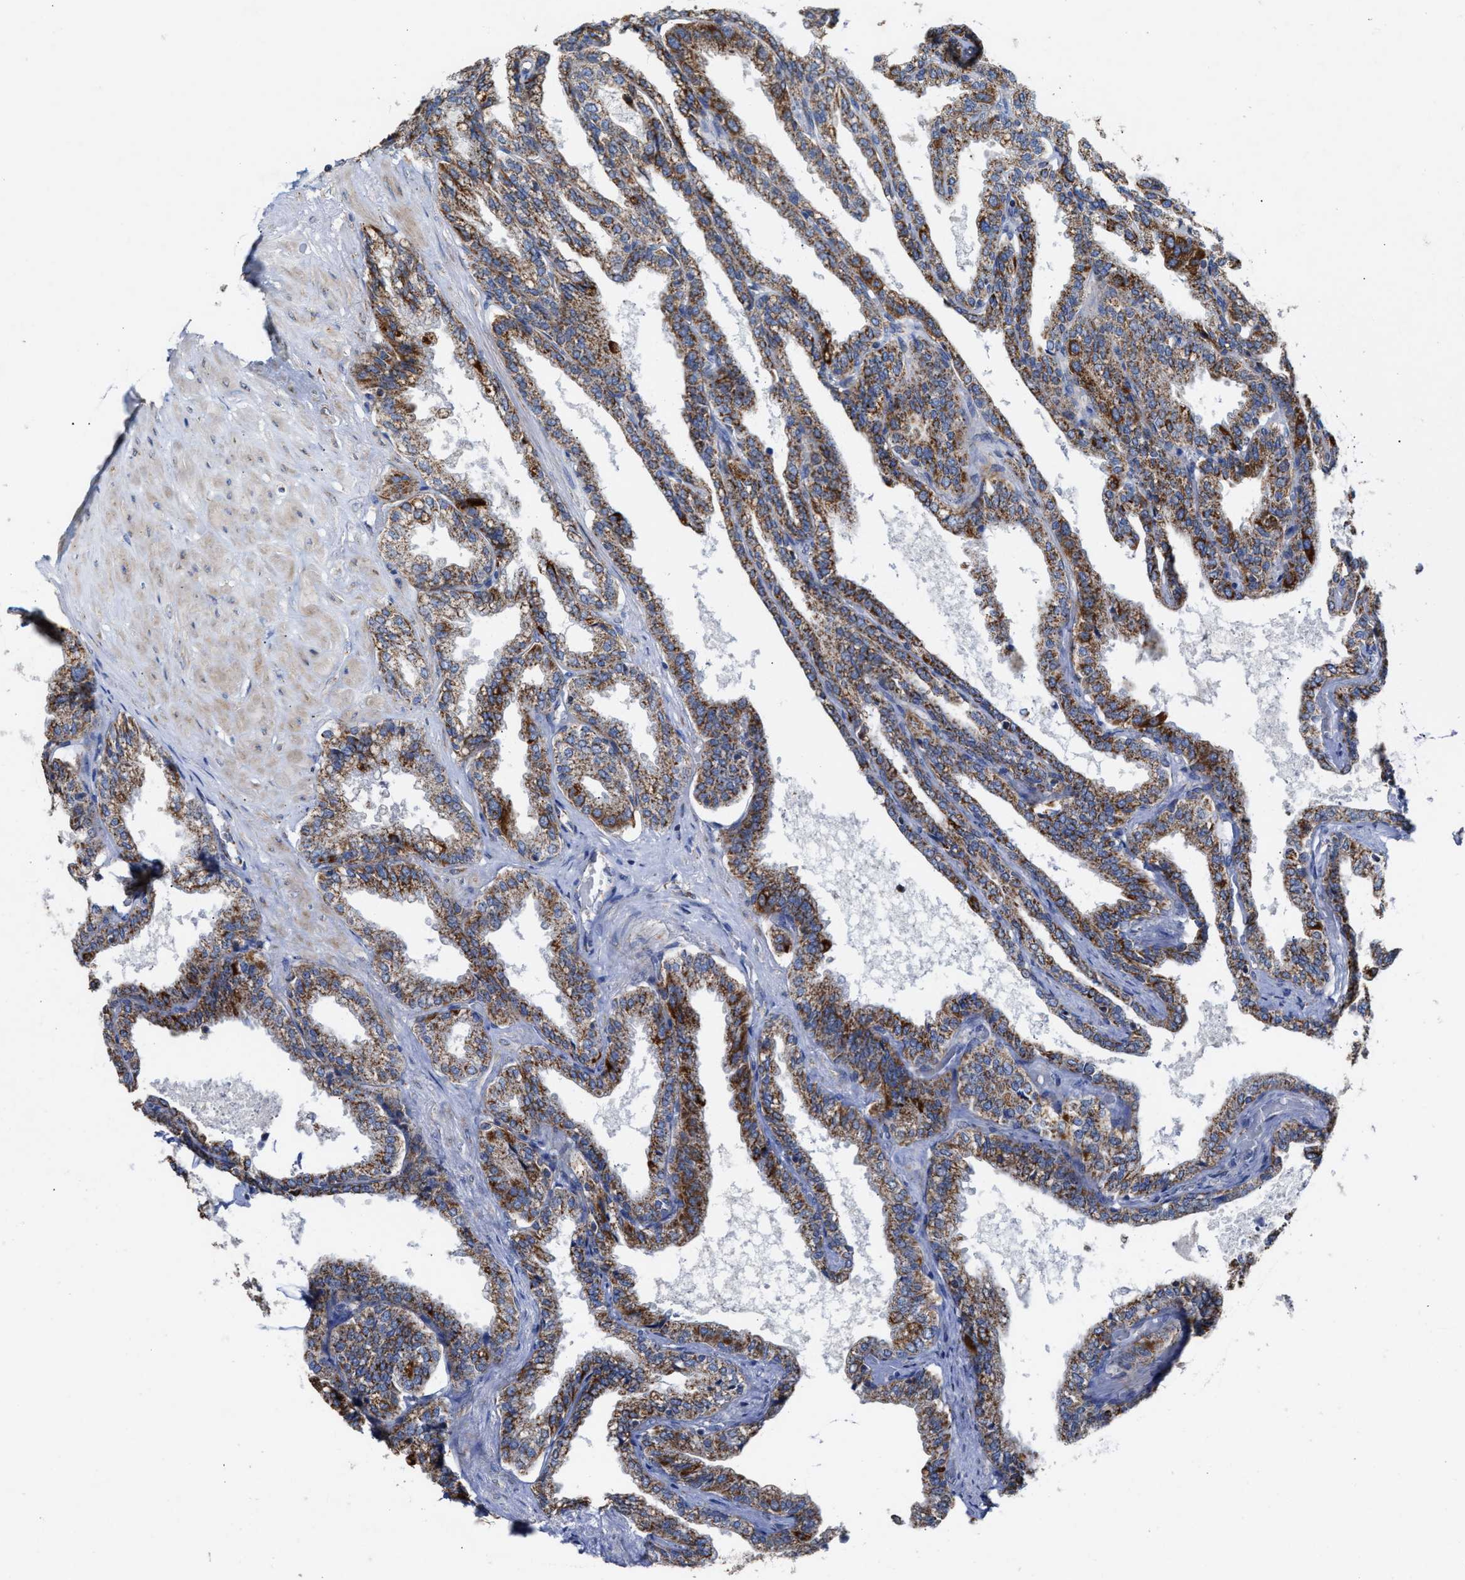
{"staining": {"intensity": "moderate", "quantity": ">75%", "location": "cytoplasmic/membranous"}, "tissue": "seminal vesicle", "cell_type": "Glandular cells", "image_type": "normal", "snomed": [{"axis": "morphology", "description": "Normal tissue, NOS"}, {"axis": "topography", "description": "Seminal veicle"}], "caption": "This is a photomicrograph of IHC staining of benign seminal vesicle, which shows moderate positivity in the cytoplasmic/membranous of glandular cells.", "gene": "MECR", "patient": {"sex": "male", "age": 46}}